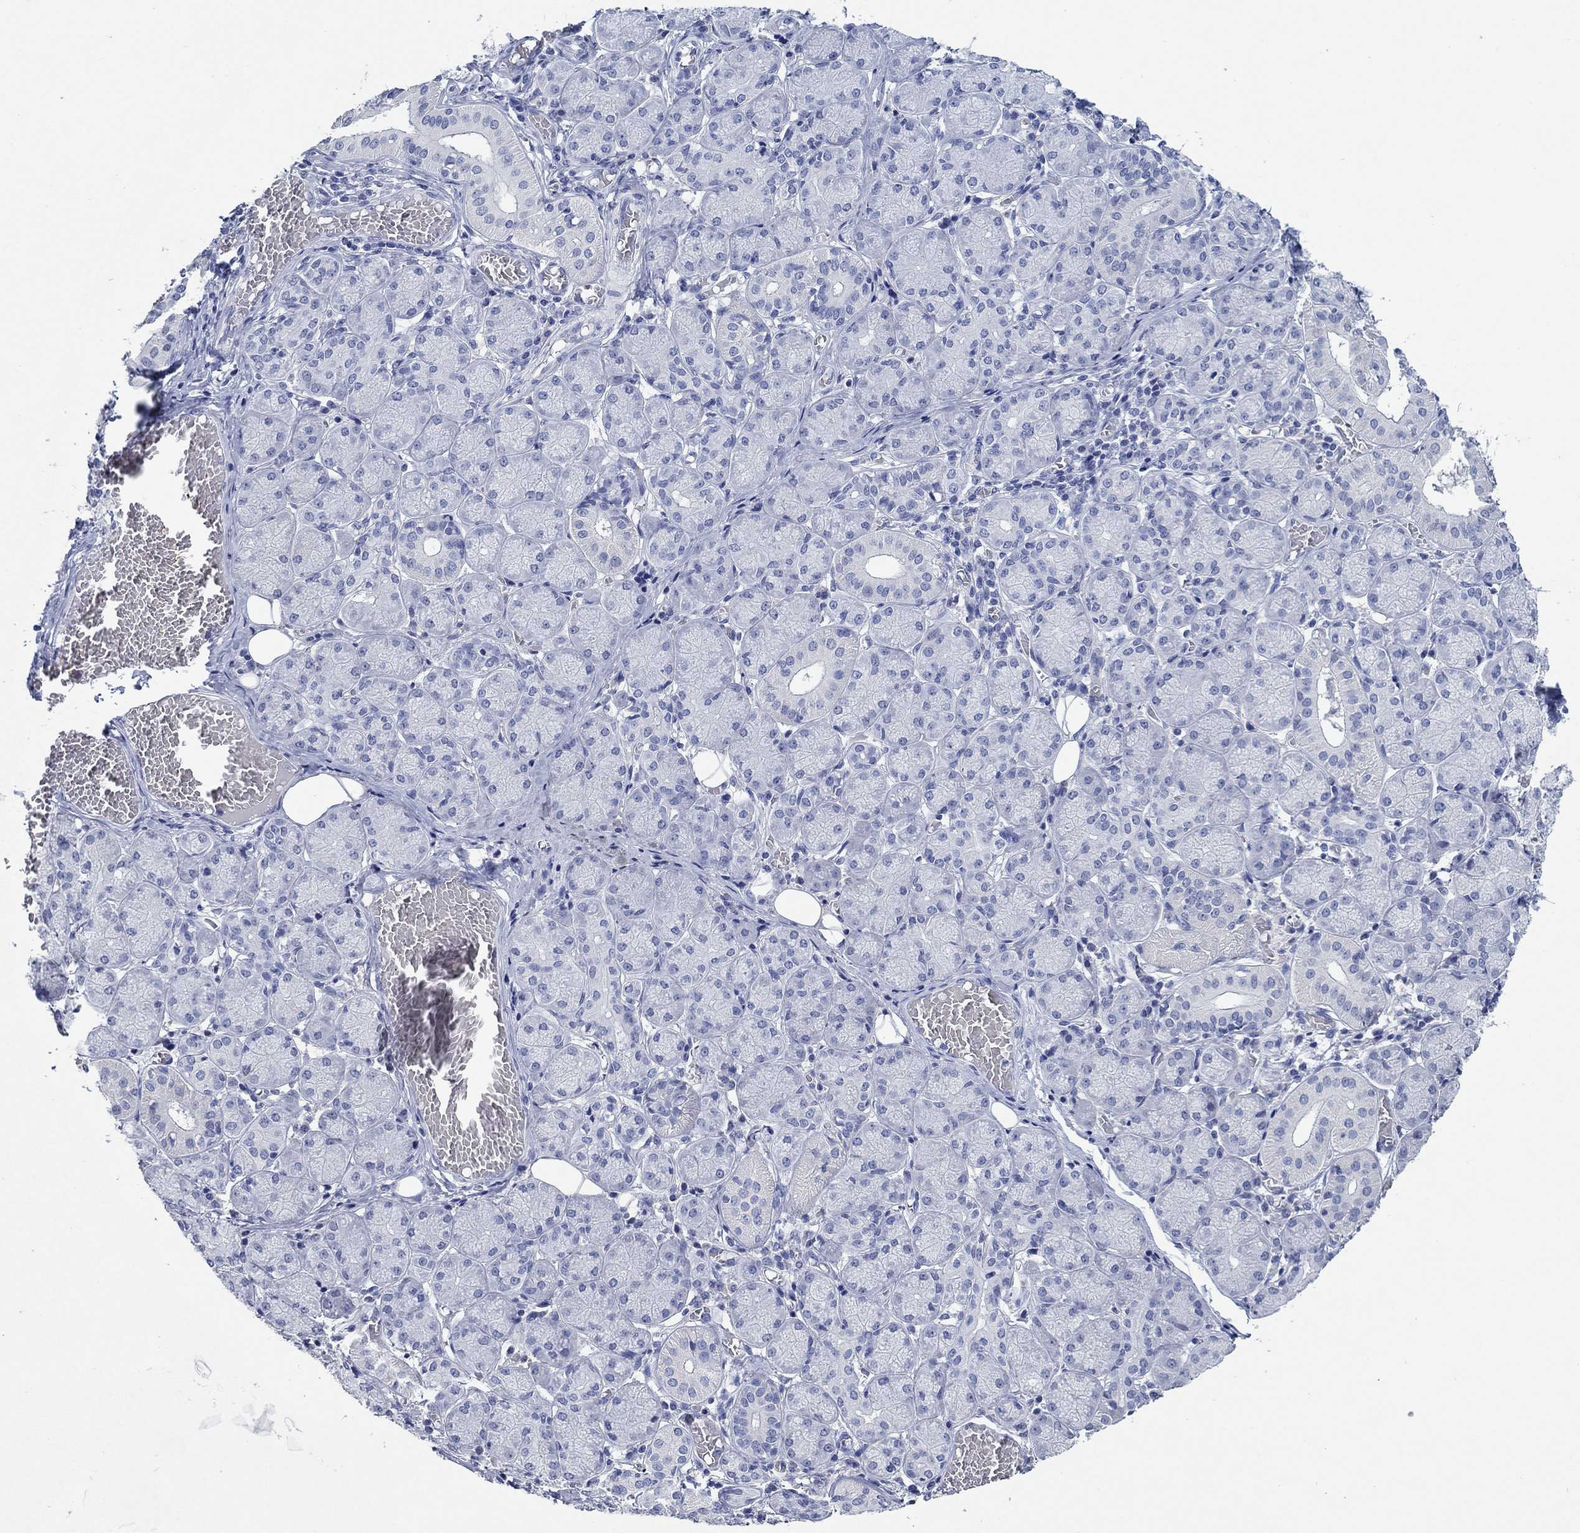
{"staining": {"intensity": "negative", "quantity": "none", "location": "none"}, "tissue": "salivary gland", "cell_type": "Glandular cells", "image_type": "normal", "snomed": [{"axis": "morphology", "description": "Normal tissue, NOS"}, {"axis": "topography", "description": "Salivary gland"}, {"axis": "topography", "description": "Peripheral nerve tissue"}], "caption": "Normal salivary gland was stained to show a protein in brown. There is no significant positivity in glandular cells. Brightfield microscopy of IHC stained with DAB (3,3'-diaminobenzidine) (brown) and hematoxylin (blue), captured at high magnification.", "gene": "POU5F1", "patient": {"sex": "female", "age": 24}}